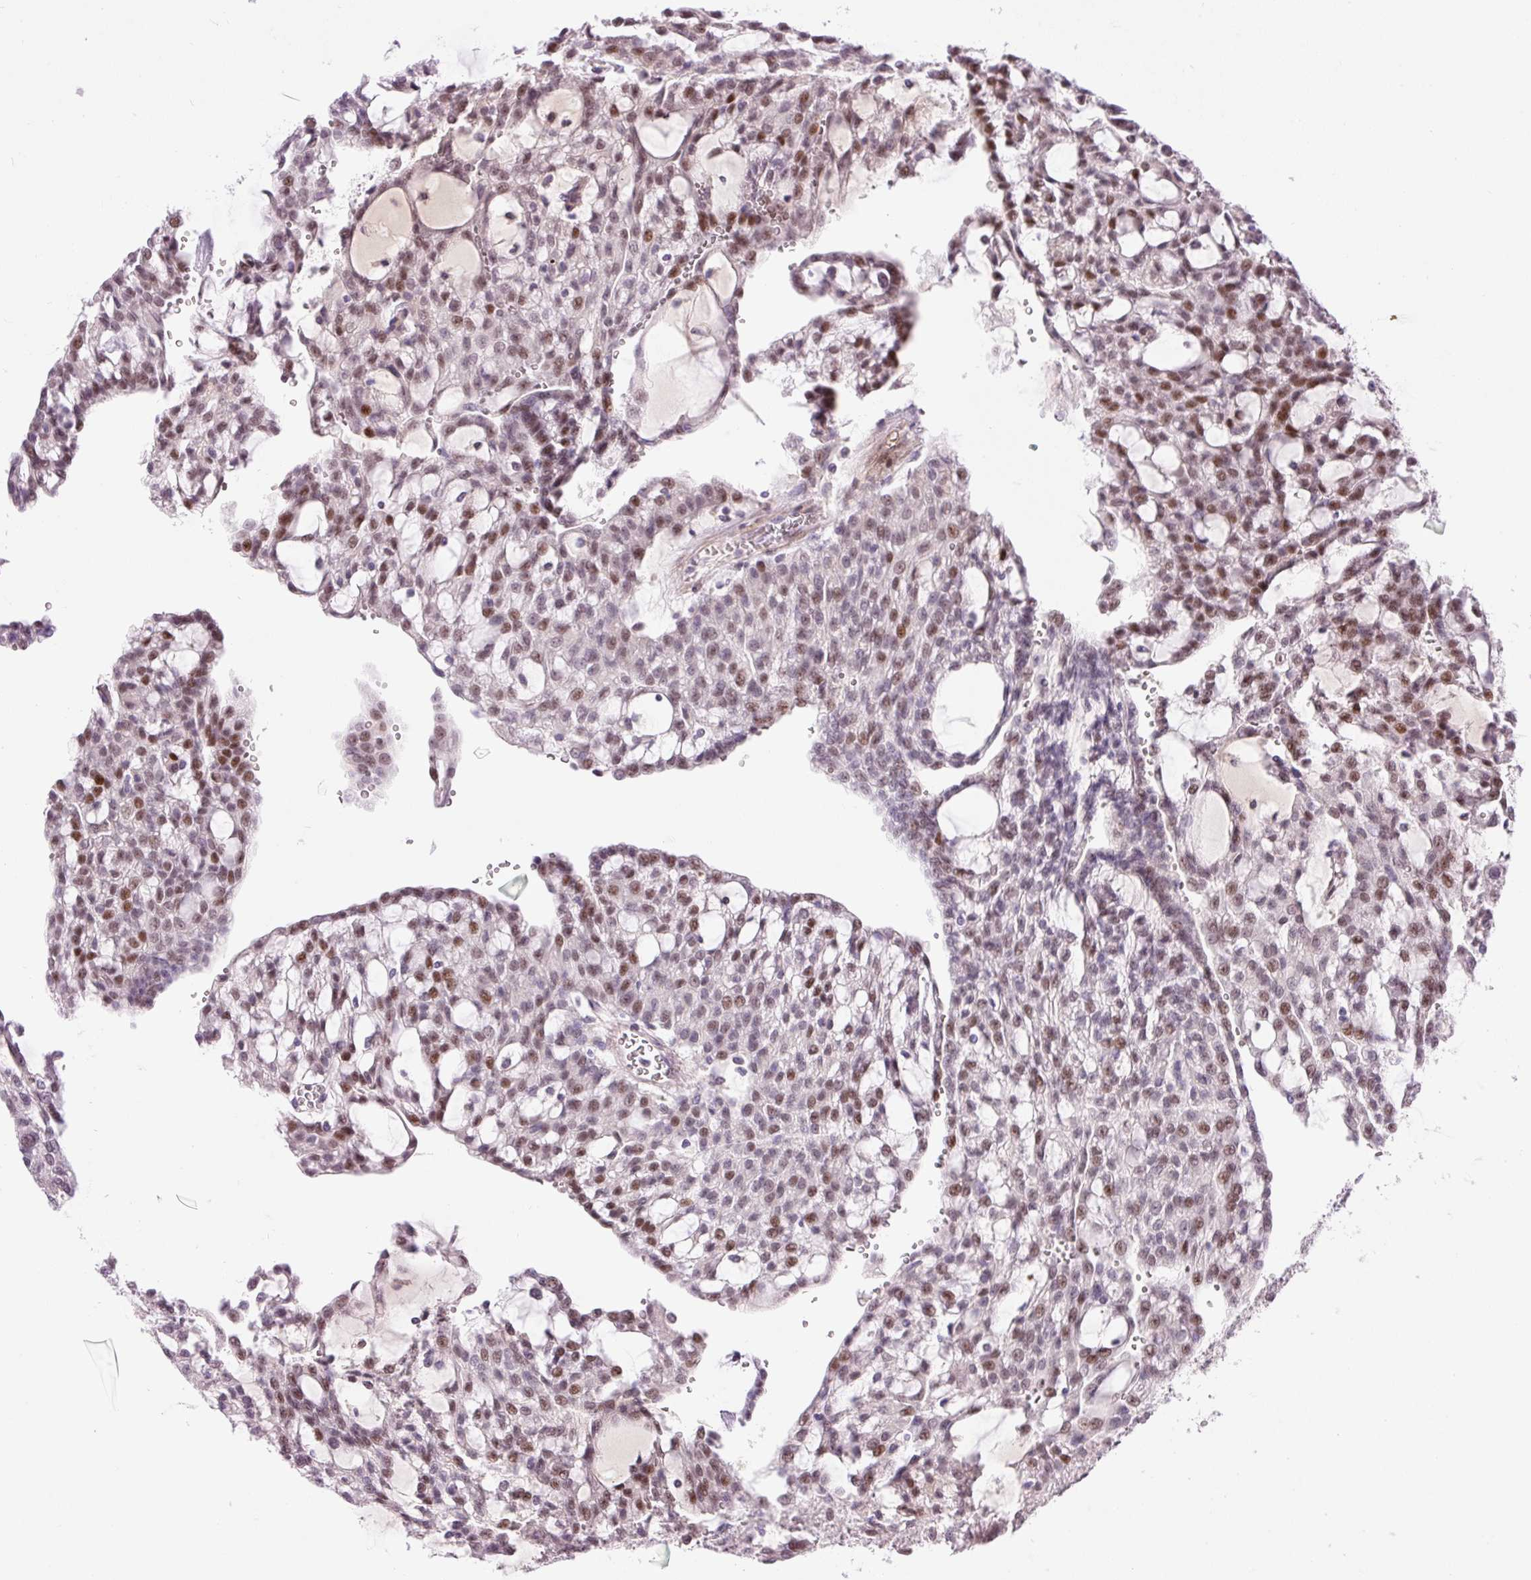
{"staining": {"intensity": "moderate", "quantity": ">75%", "location": "nuclear"}, "tissue": "renal cancer", "cell_type": "Tumor cells", "image_type": "cancer", "snomed": [{"axis": "morphology", "description": "Adenocarcinoma, NOS"}, {"axis": "topography", "description": "Kidney"}], "caption": "Protein expression analysis of human renal cancer reveals moderate nuclear staining in about >75% of tumor cells. The staining was performed using DAB to visualize the protein expression in brown, while the nuclei were stained in blue with hematoxylin (Magnification: 20x).", "gene": "HNF1A", "patient": {"sex": "male", "age": 63}}